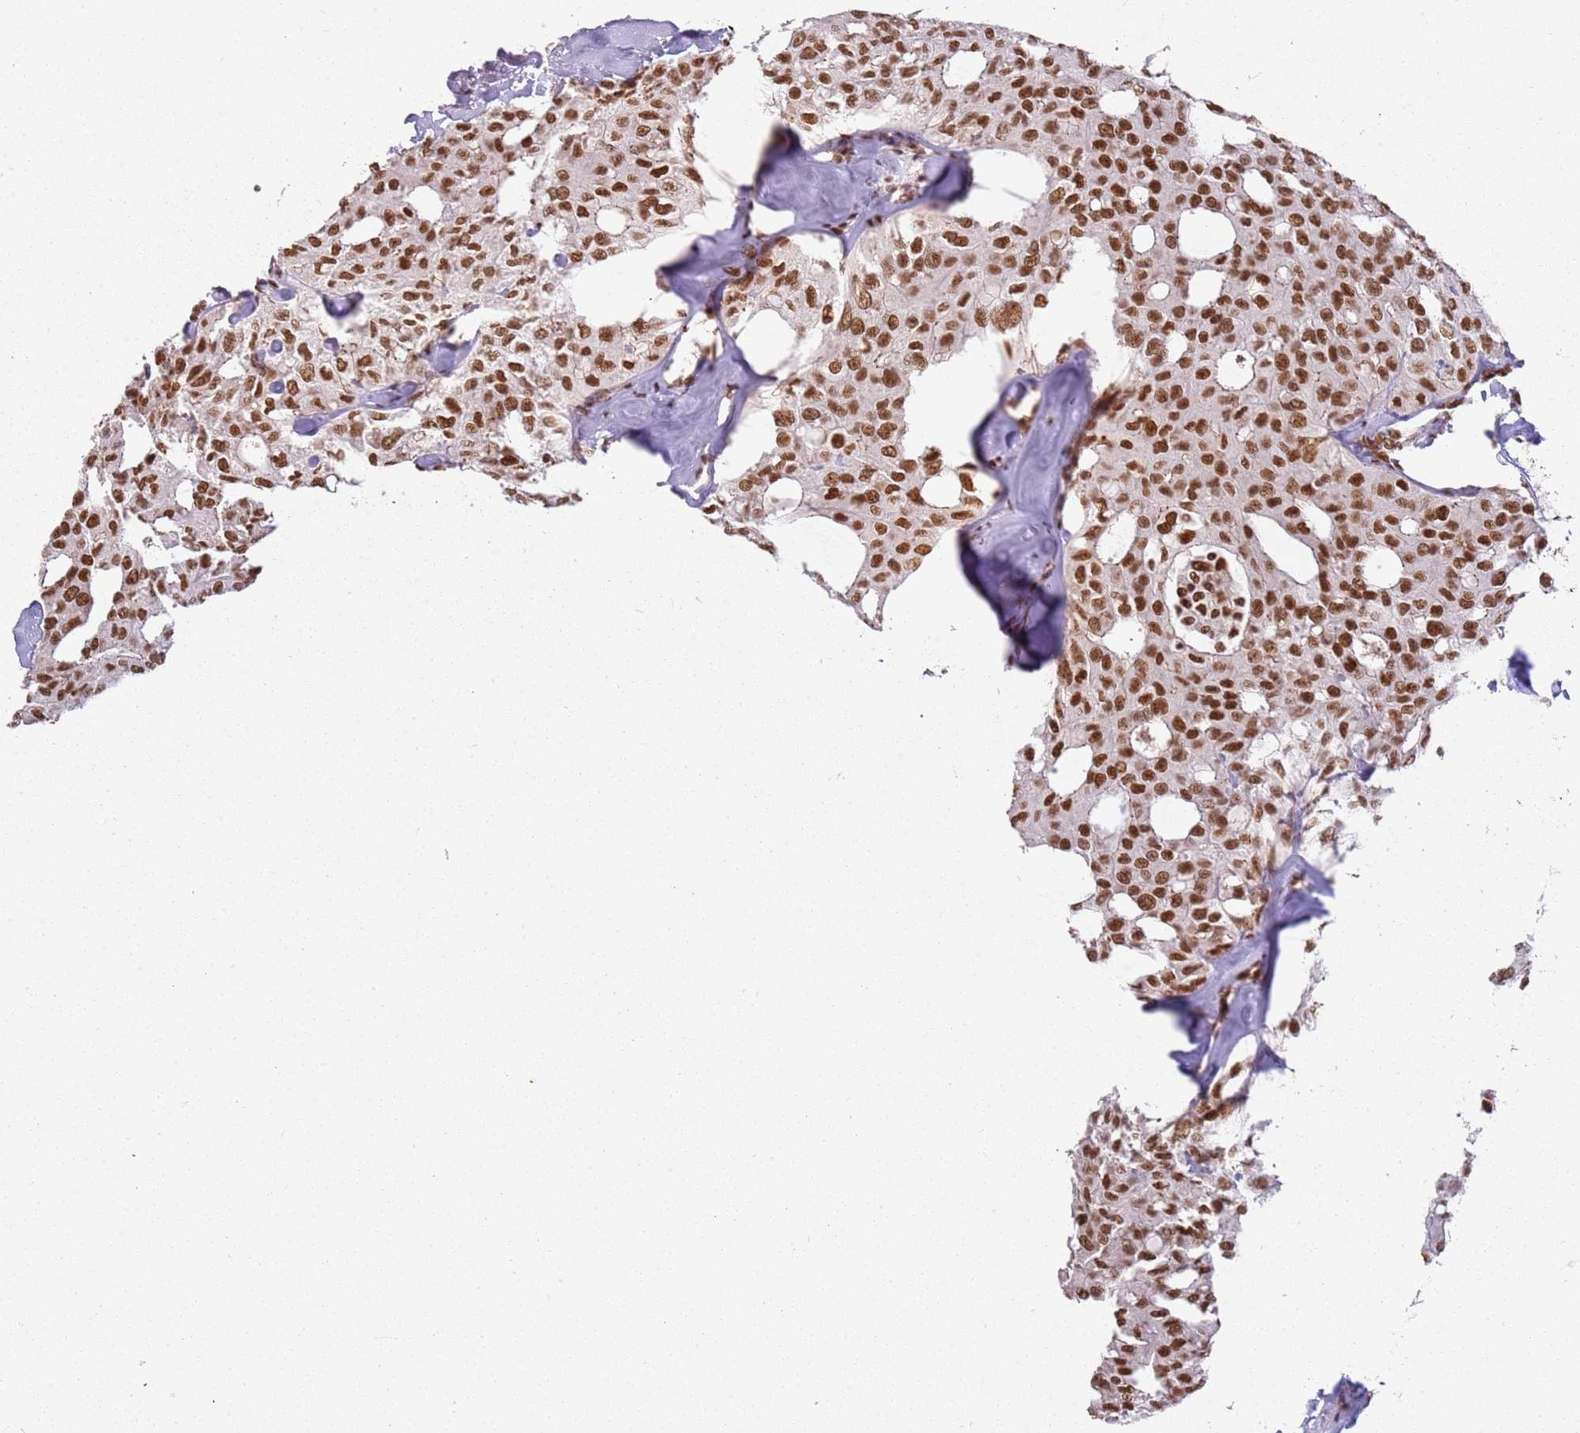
{"staining": {"intensity": "moderate", "quantity": ">75%", "location": "nuclear"}, "tissue": "thyroid cancer", "cell_type": "Tumor cells", "image_type": "cancer", "snomed": [{"axis": "morphology", "description": "Follicular adenoma carcinoma, NOS"}, {"axis": "topography", "description": "Thyroid gland"}], "caption": "Protein expression analysis of human thyroid cancer (follicular adenoma carcinoma) reveals moderate nuclear expression in about >75% of tumor cells.", "gene": "TENT4A", "patient": {"sex": "male", "age": 75}}